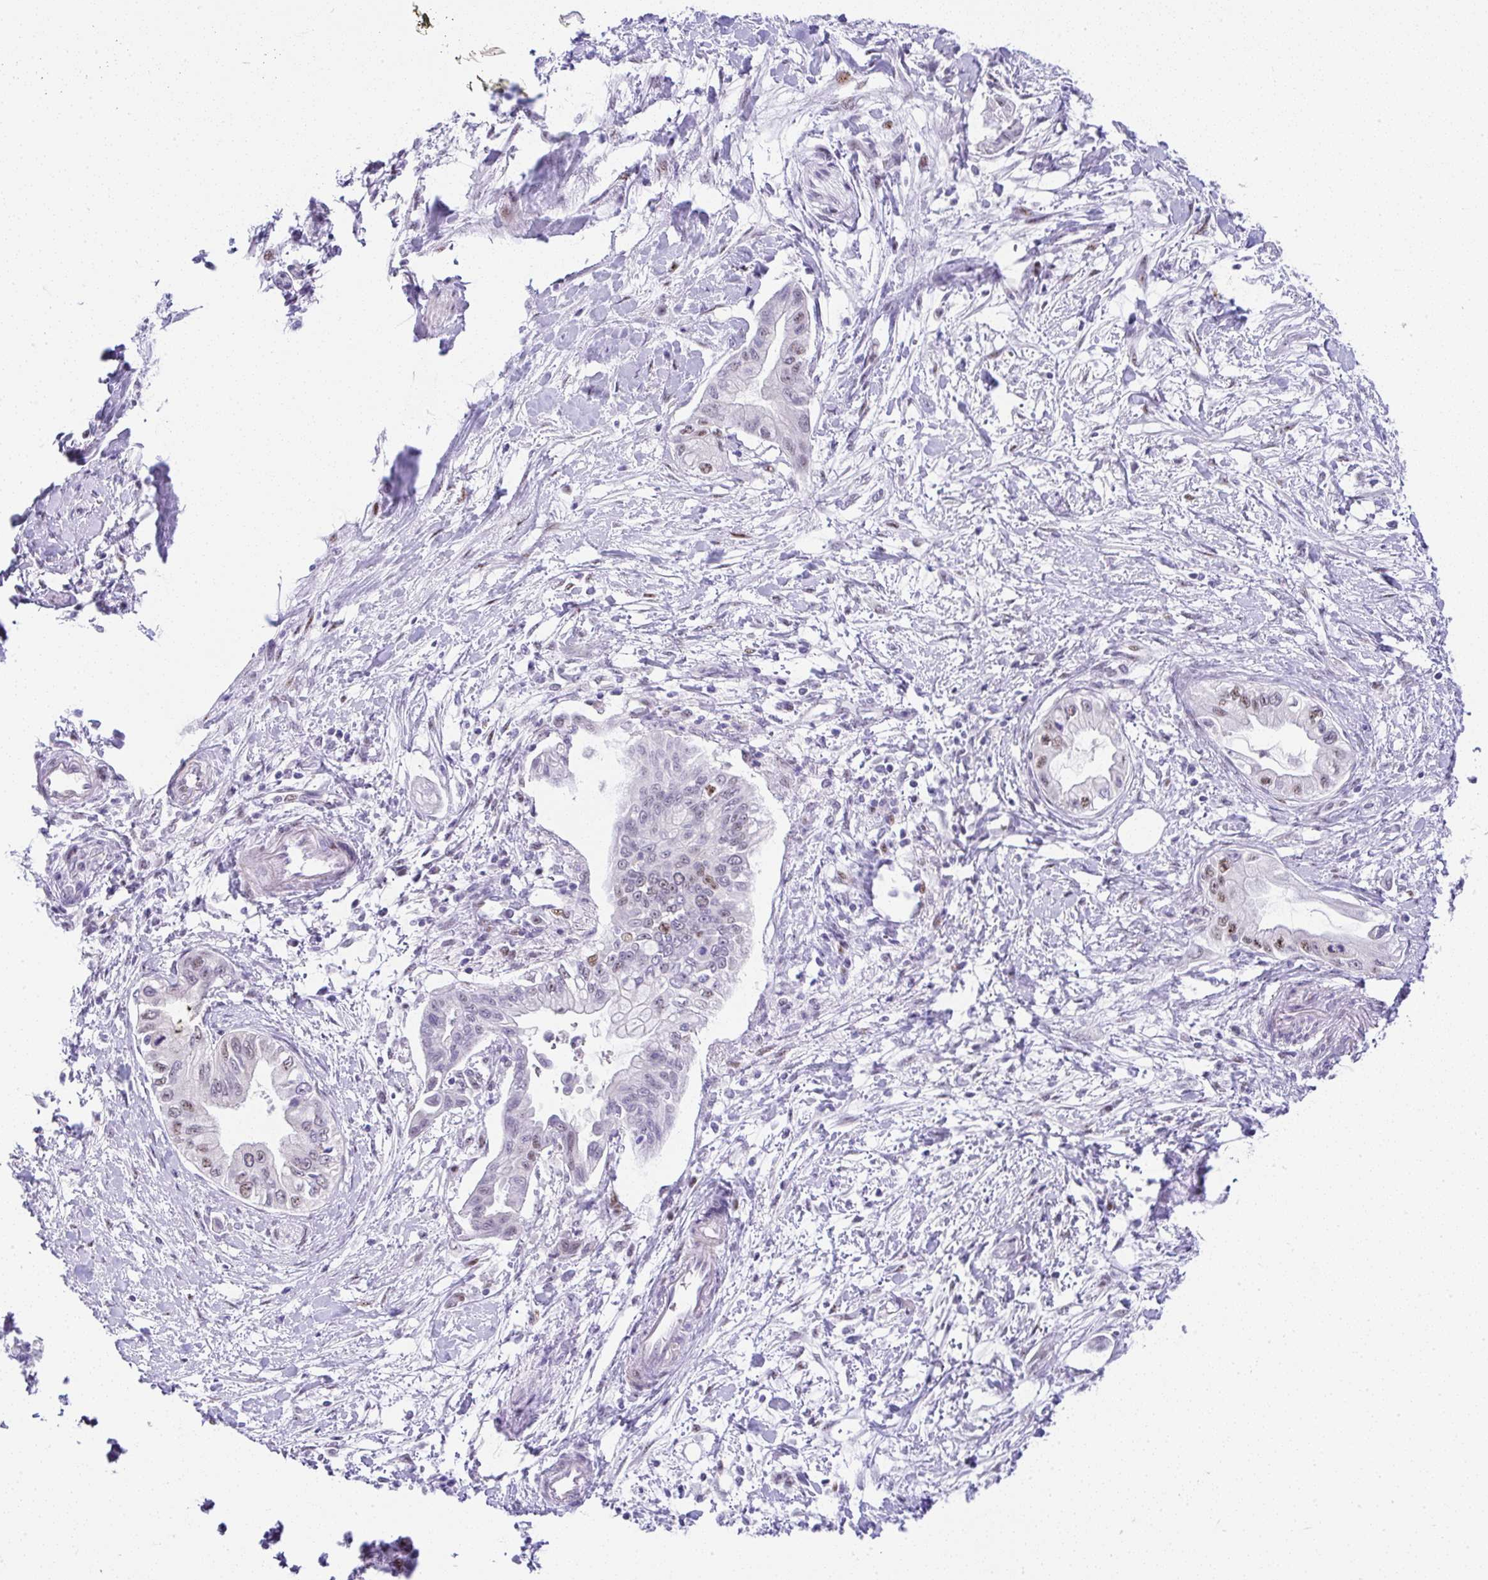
{"staining": {"intensity": "moderate", "quantity": "<25%", "location": "nuclear"}, "tissue": "pancreatic cancer", "cell_type": "Tumor cells", "image_type": "cancer", "snomed": [{"axis": "morphology", "description": "Adenocarcinoma, NOS"}, {"axis": "topography", "description": "Pancreas"}], "caption": "Immunohistochemistry (IHC) histopathology image of neoplastic tissue: pancreatic adenocarcinoma stained using immunohistochemistry shows low levels of moderate protein expression localized specifically in the nuclear of tumor cells, appearing as a nuclear brown color.", "gene": "NR1D2", "patient": {"sex": "male", "age": 48}}